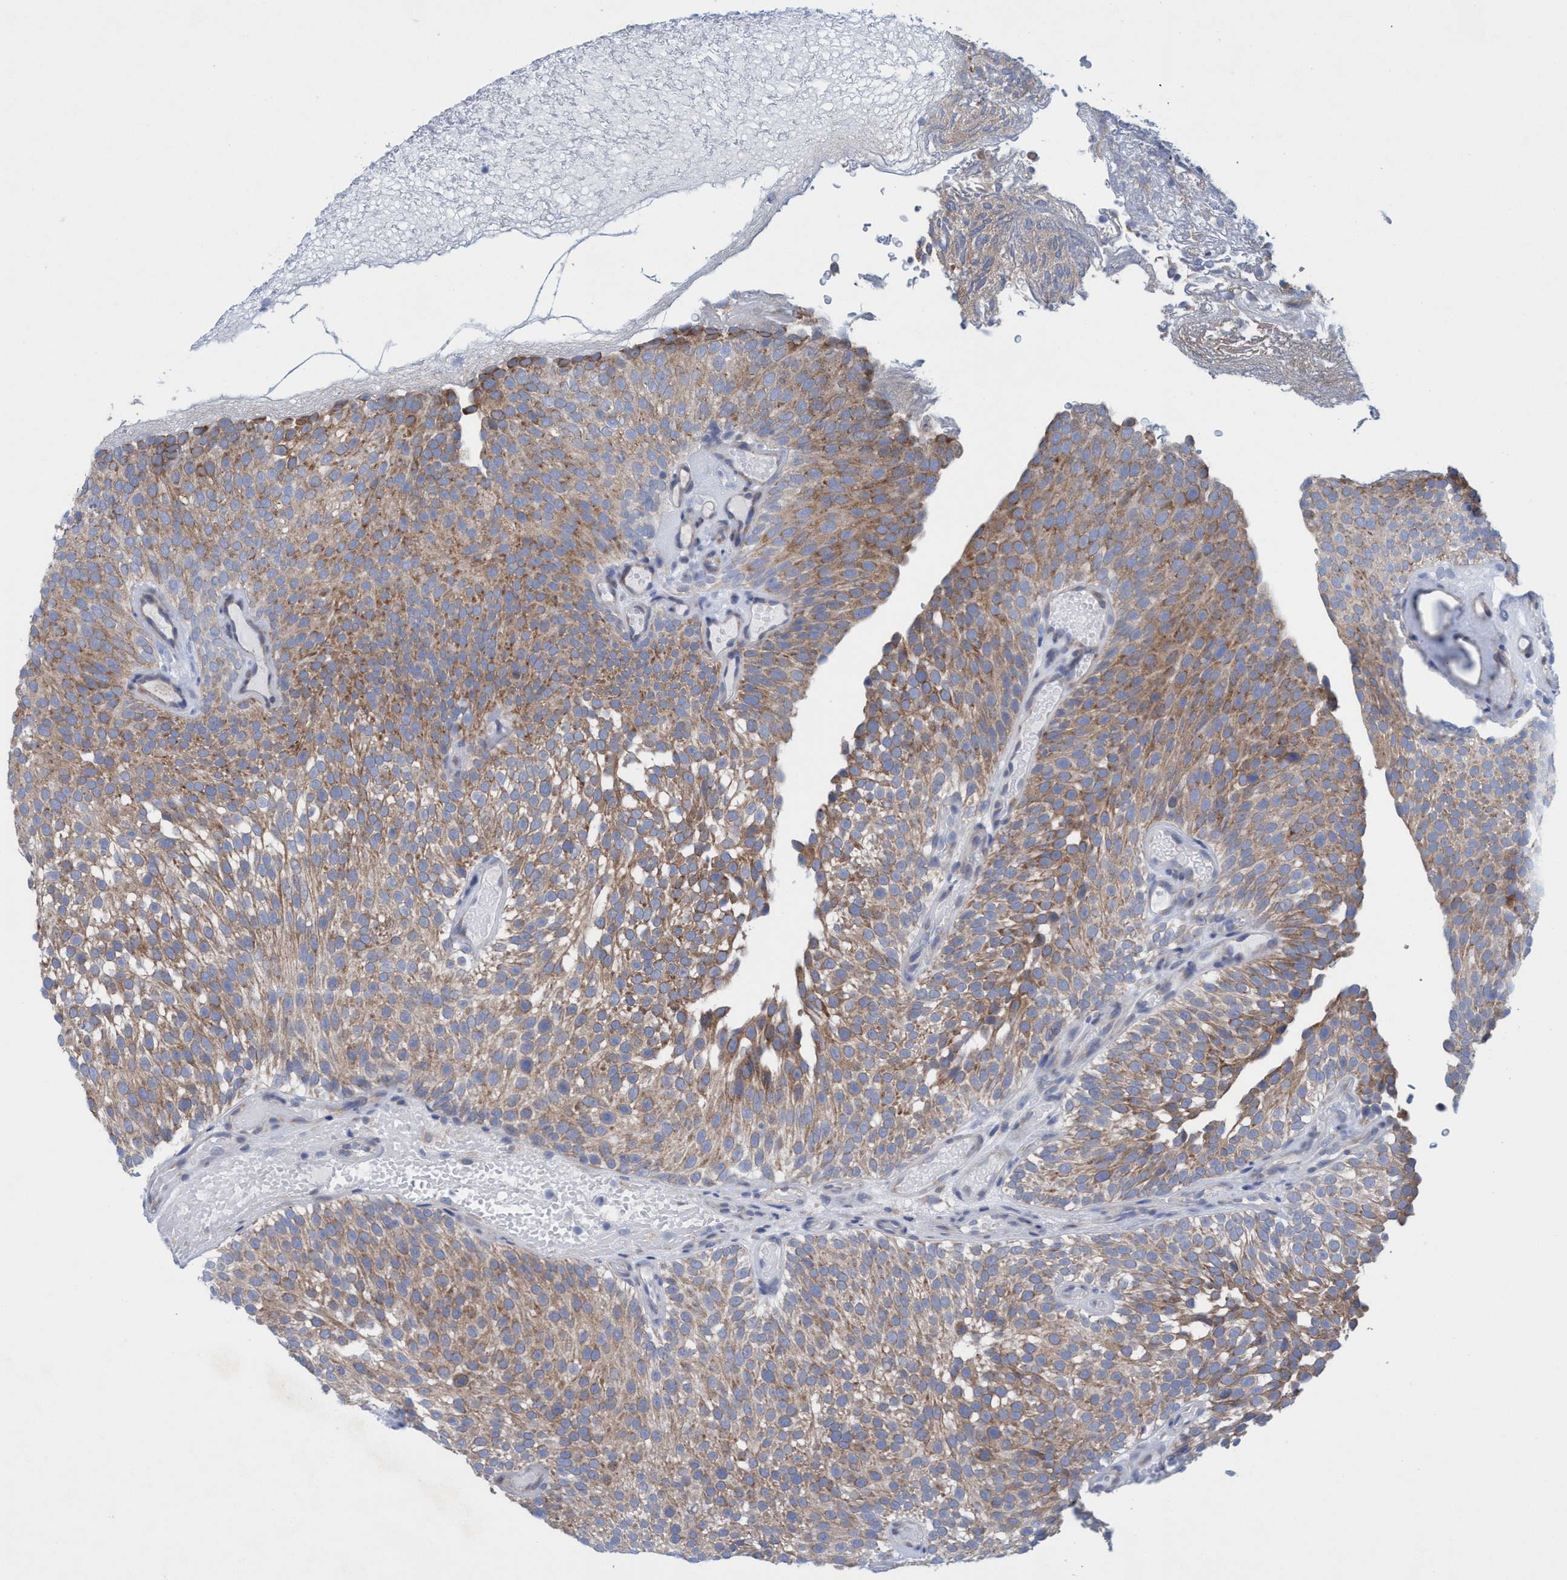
{"staining": {"intensity": "moderate", "quantity": ">75%", "location": "cytoplasmic/membranous"}, "tissue": "urothelial cancer", "cell_type": "Tumor cells", "image_type": "cancer", "snomed": [{"axis": "morphology", "description": "Urothelial carcinoma, Low grade"}, {"axis": "topography", "description": "Urinary bladder"}], "caption": "Immunohistochemistry (IHC) image of neoplastic tissue: urothelial cancer stained using immunohistochemistry (IHC) reveals medium levels of moderate protein expression localized specifically in the cytoplasmic/membranous of tumor cells, appearing as a cytoplasmic/membranous brown color.", "gene": "RSAD1", "patient": {"sex": "male", "age": 78}}